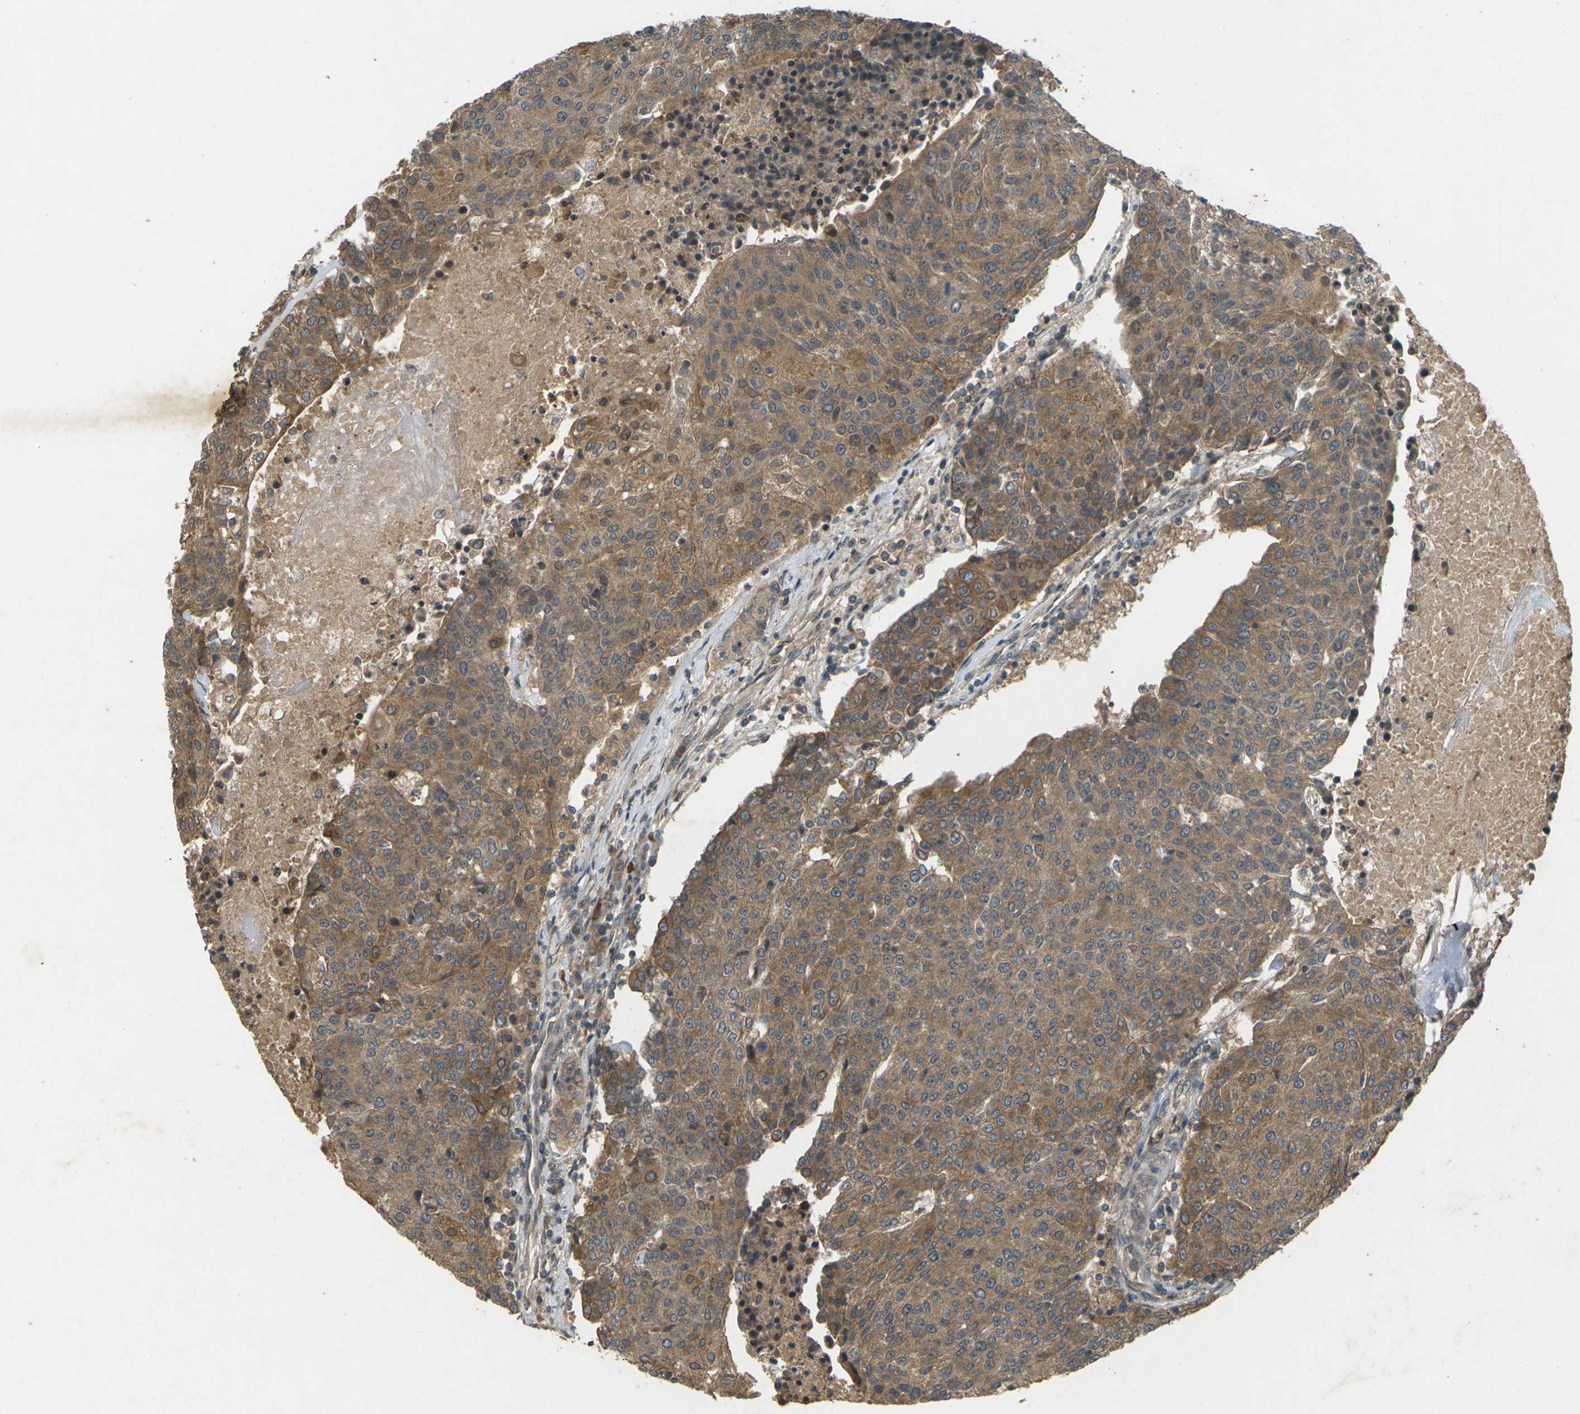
{"staining": {"intensity": "moderate", "quantity": ">75%", "location": "cytoplasmic/membranous"}, "tissue": "urothelial cancer", "cell_type": "Tumor cells", "image_type": "cancer", "snomed": [{"axis": "morphology", "description": "Urothelial carcinoma, High grade"}, {"axis": "topography", "description": "Urinary bladder"}], "caption": "Urothelial cancer stained with a brown dye reveals moderate cytoplasmic/membranous positive expression in about >75% of tumor cells.", "gene": "TAP1", "patient": {"sex": "female", "age": 85}}